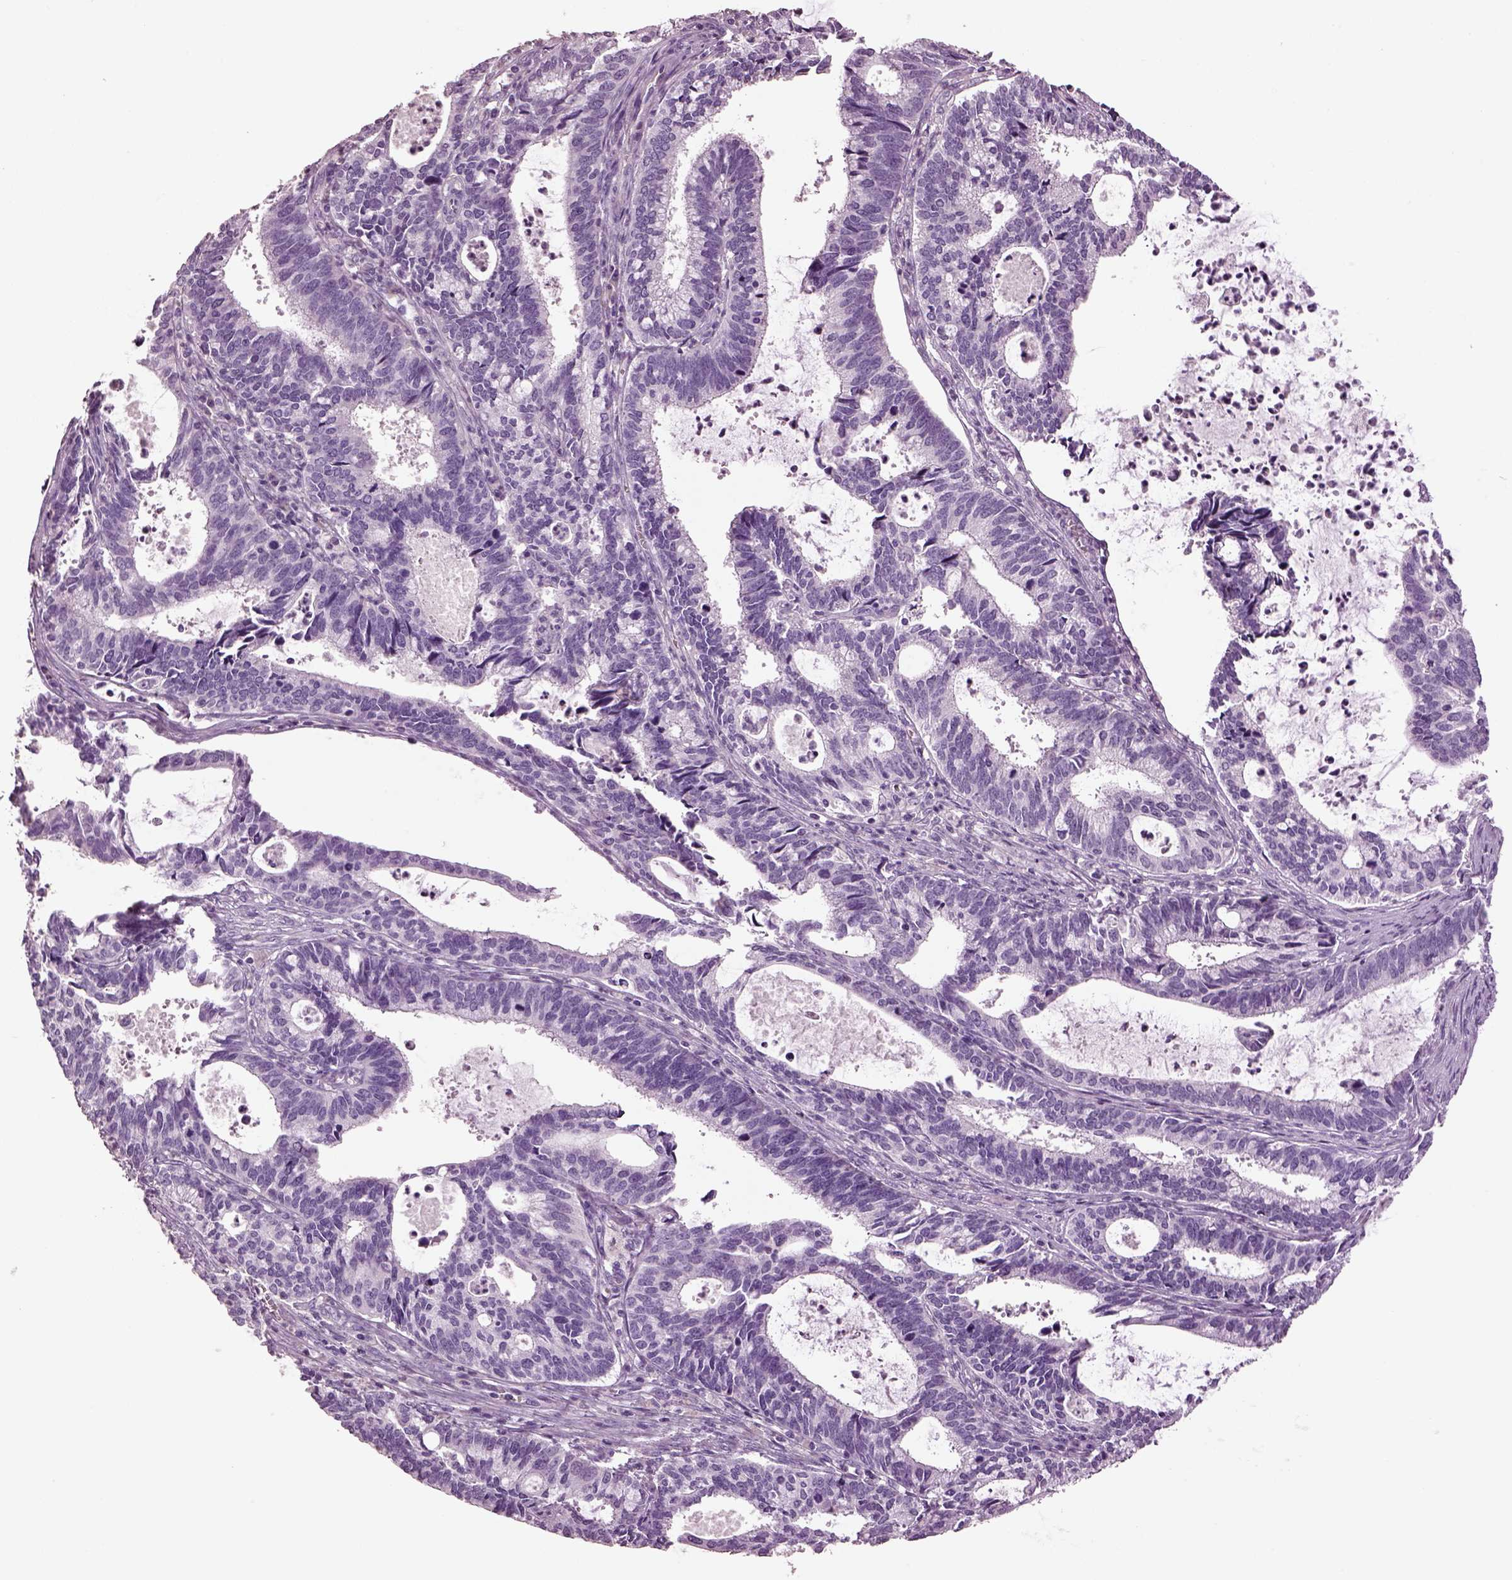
{"staining": {"intensity": "negative", "quantity": "none", "location": "none"}, "tissue": "cervical cancer", "cell_type": "Tumor cells", "image_type": "cancer", "snomed": [{"axis": "morphology", "description": "Adenocarcinoma, NOS"}, {"axis": "topography", "description": "Cervix"}], "caption": "Photomicrograph shows no protein positivity in tumor cells of cervical cancer tissue.", "gene": "GUCA1A", "patient": {"sex": "female", "age": 42}}